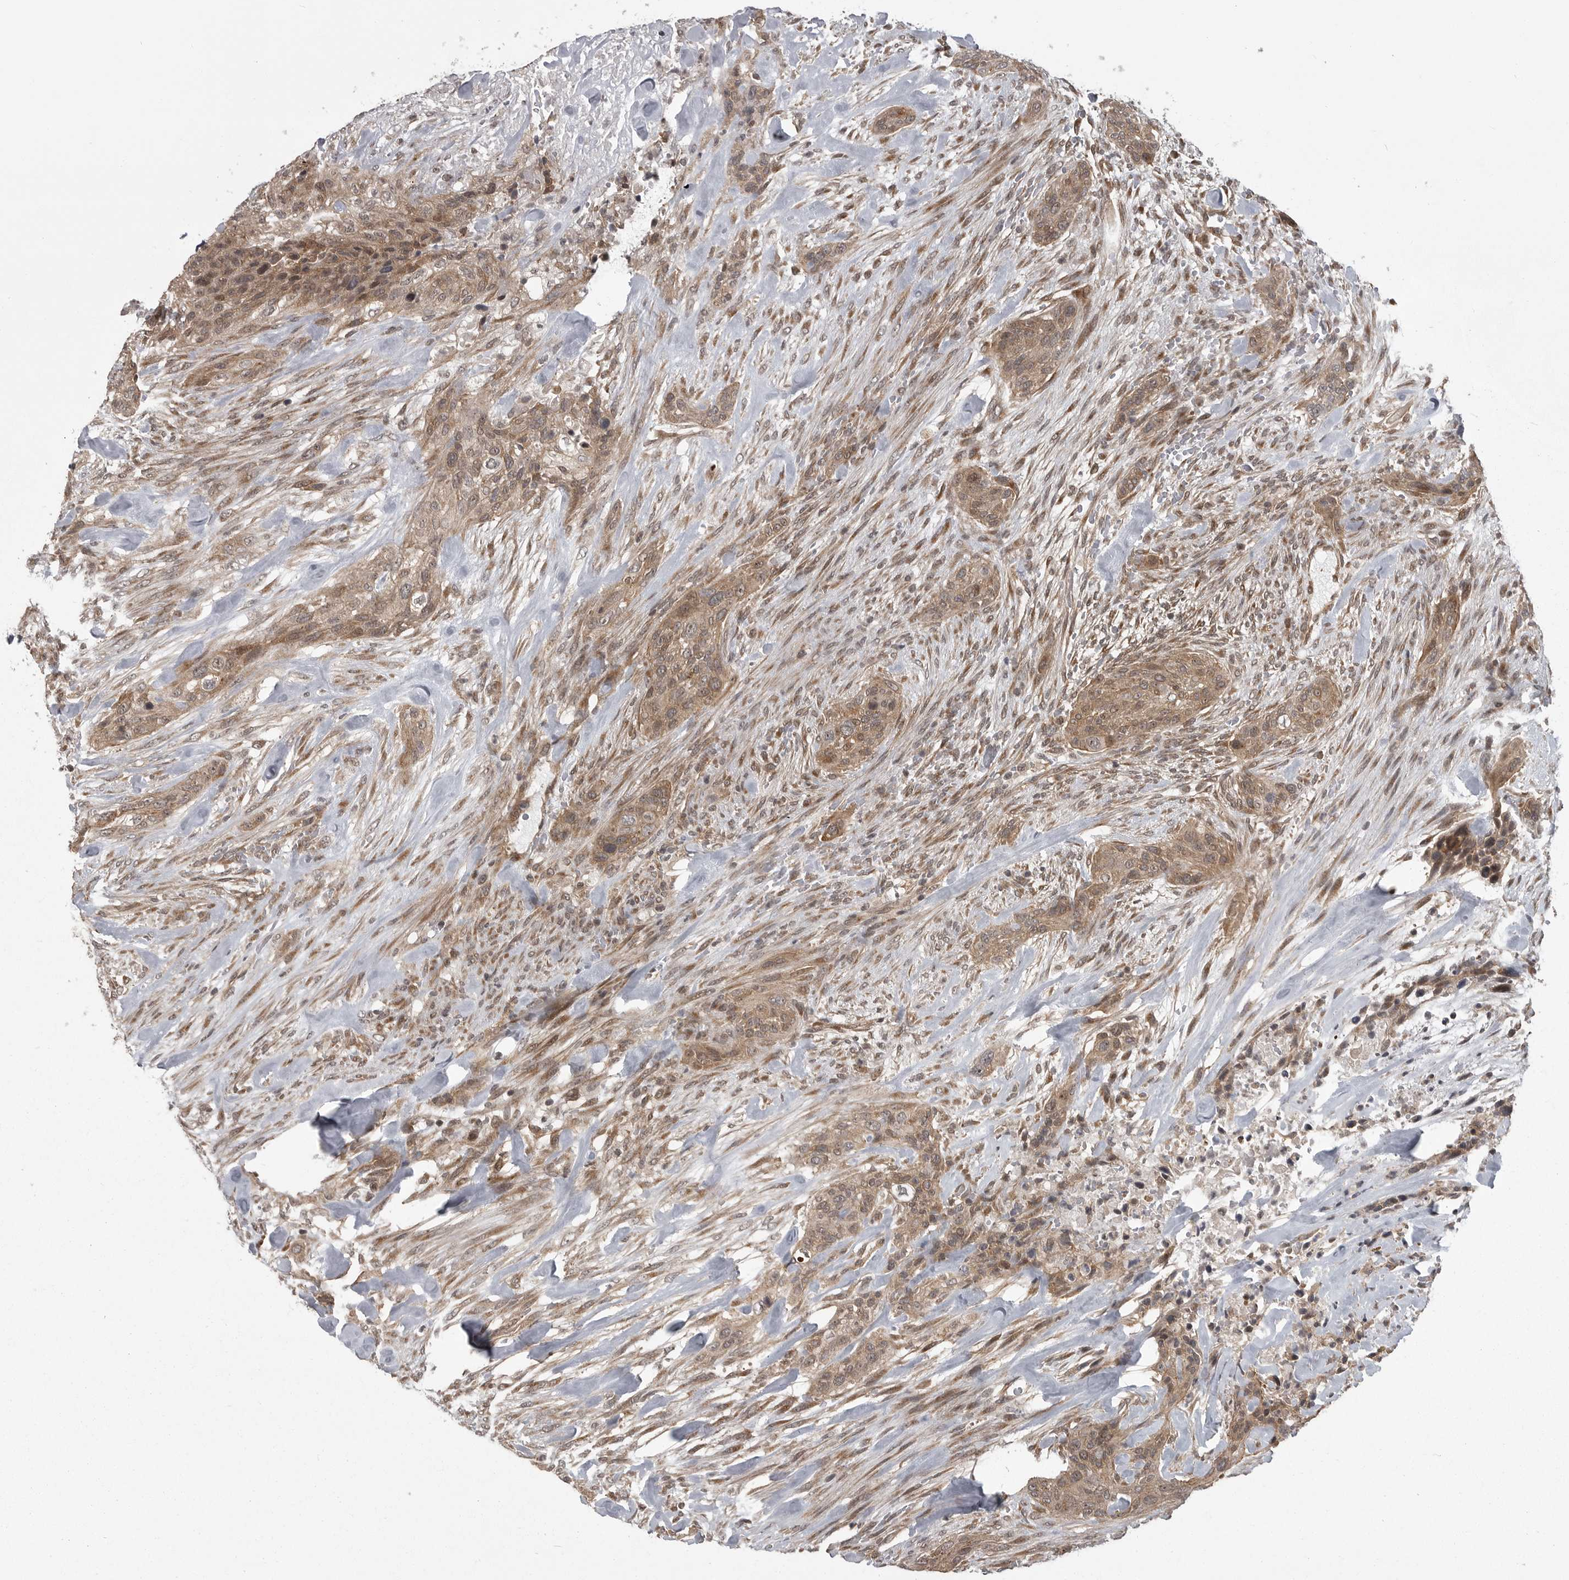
{"staining": {"intensity": "weak", "quantity": ">75%", "location": "cytoplasmic/membranous"}, "tissue": "urothelial cancer", "cell_type": "Tumor cells", "image_type": "cancer", "snomed": [{"axis": "morphology", "description": "Urothelial carcinoma, High grade"}, {"axis": "topography", "description": "Urinary bladder"}], "caption": "Protein expression by immunohistochemistry displays weak cytoplasmic/membranous positivity in about >75% of tumor cells in urothelial cancer. (DAB IHC, brown staining for protein, blue staining for nuclei).", "gene": "DNAJC8", "patient": {"sex": "male", "age": 35}}